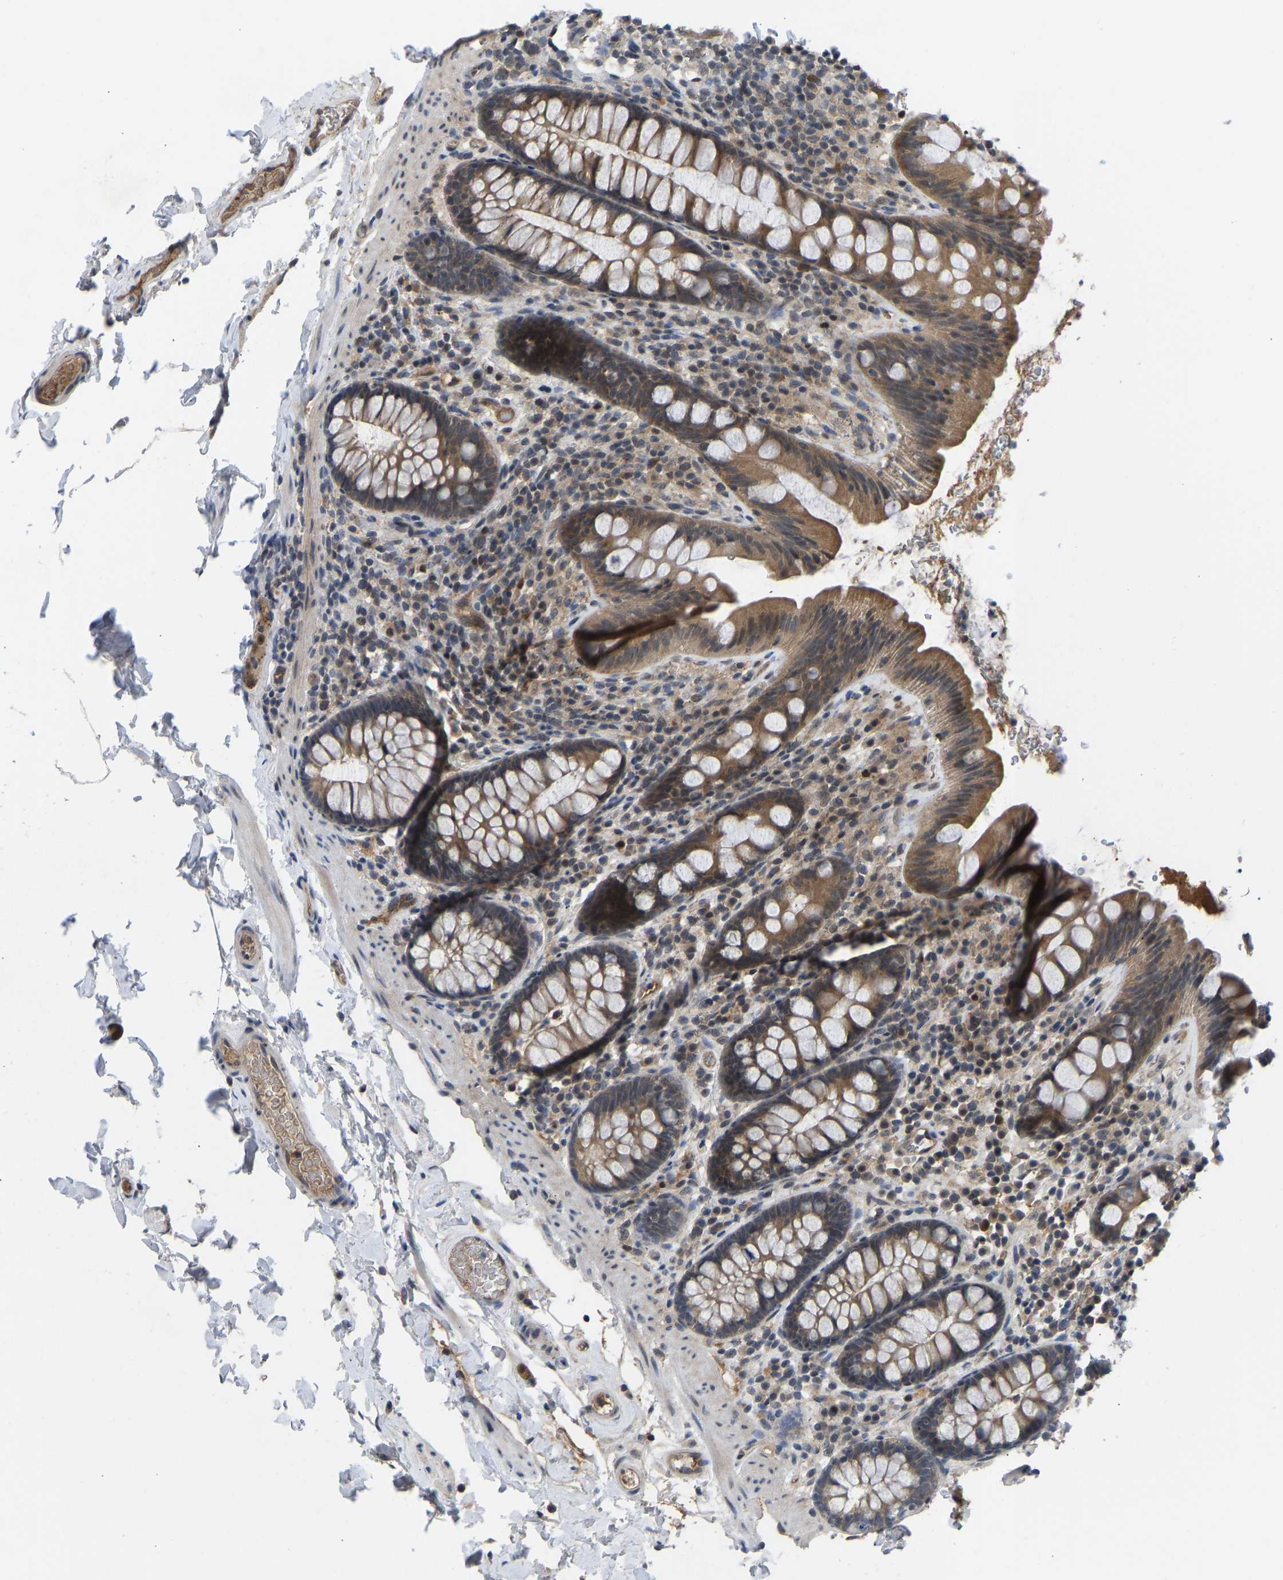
{"staining": {"intensity": "moderate", "quantity": ">75%", "location": "cytoplasmic/membranous"}, "tissue": "colon", "cell_type": "Endothelial cells", "image_type": "normal", "snomed": [{"axis": "morphology", "description": "Normal tissue, NOS"}, {"axis": "topography", "description": "Colon"}], "caption": "Immunohistochemical staining of normal colon exhibits moderate cytoplasmic/membranous protein positivity in about >75% of endothelial cells. (Brightfield microscopy of DAB IHC at high magnification).", "gene": "ZNF251", "patient": {"sex": "female", "age": 80}}